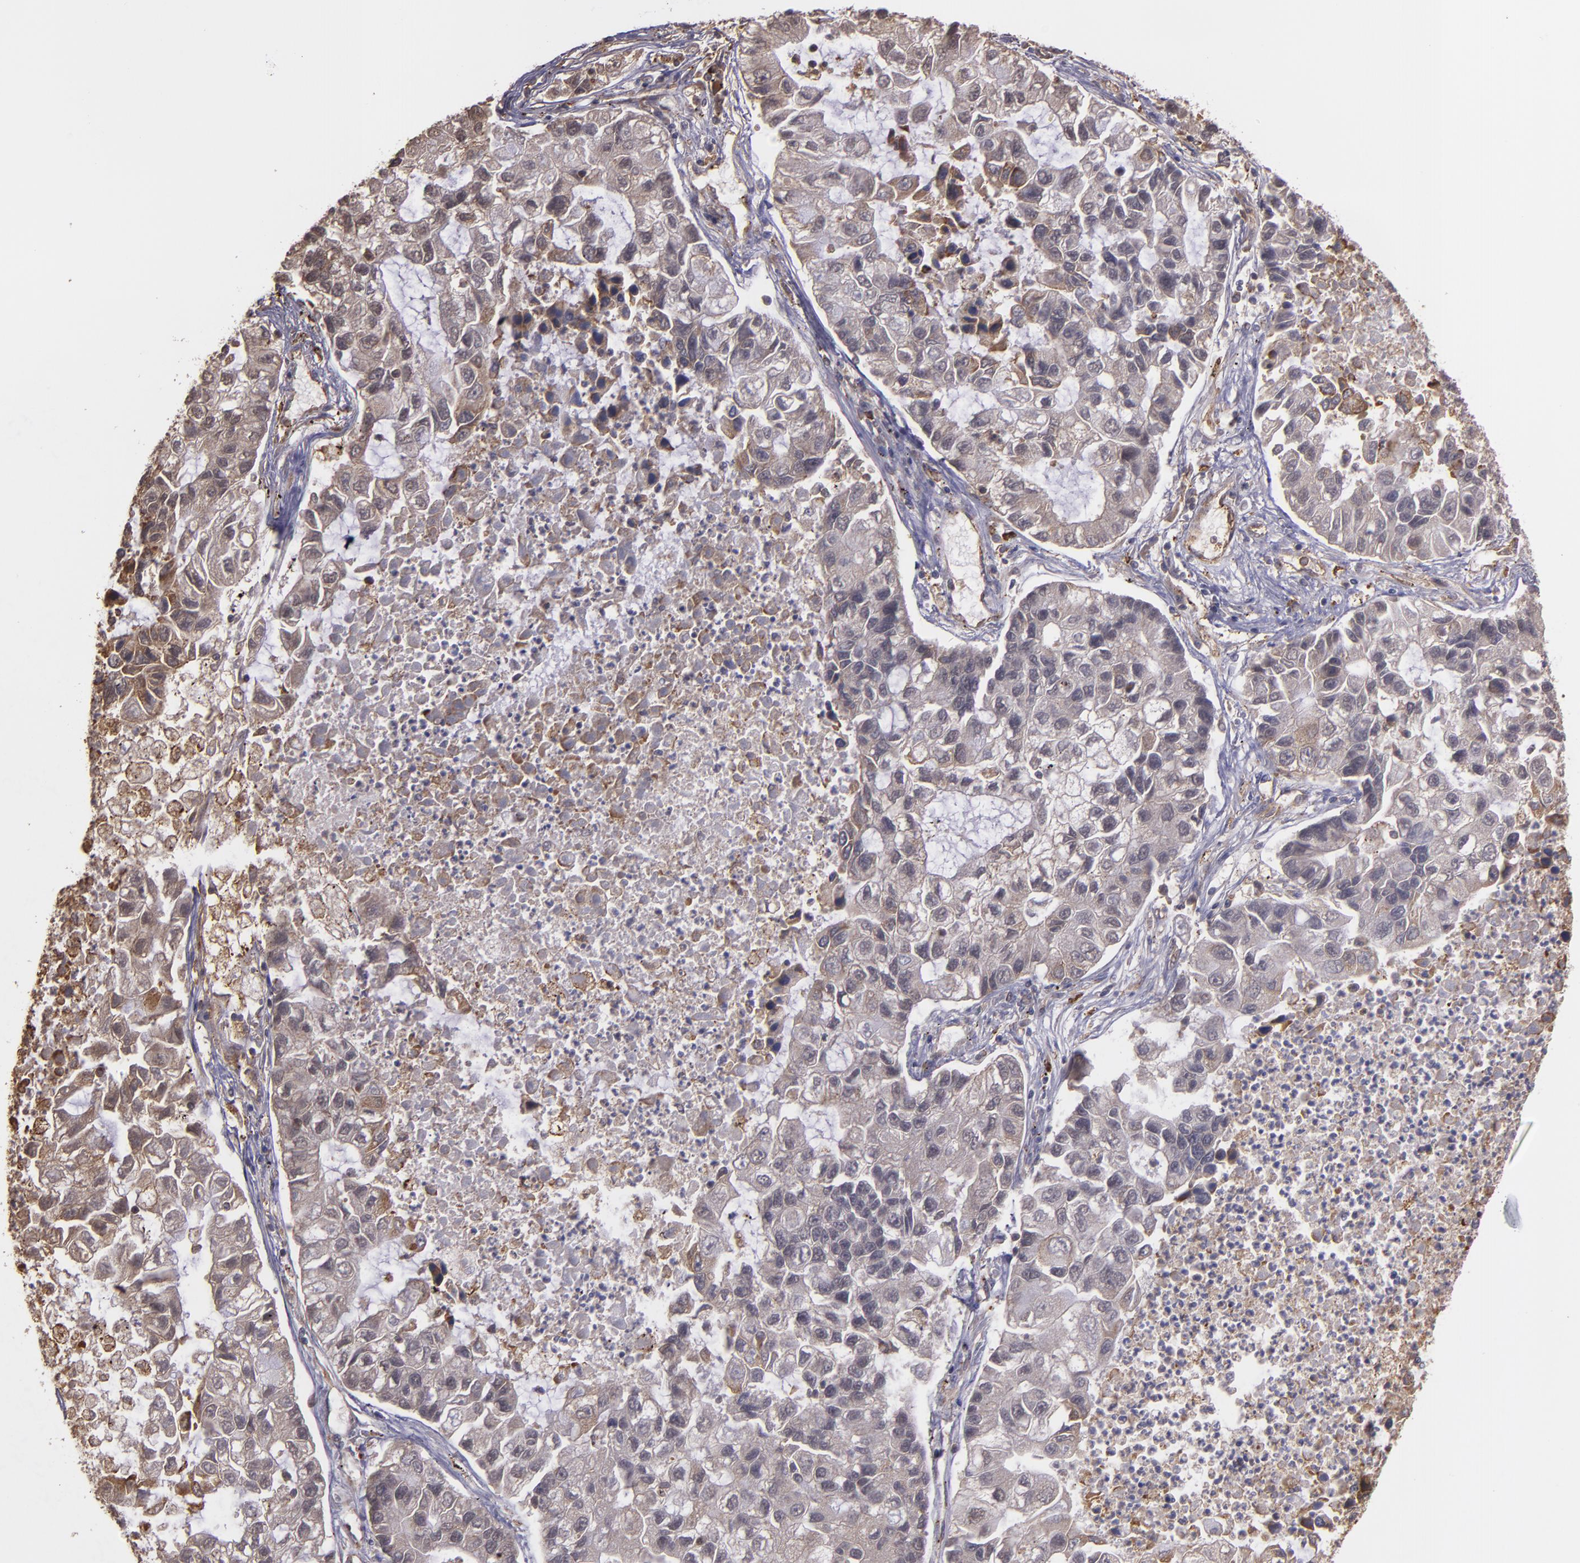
{"staining": {"intensity": "moderate", "quantity": ">75%", "location": "cytoplasmic/membranous"}, "tissue": "lung cancer", "cell_type": "Tumor cells", "image_type": "cancer", "snomed": [{"axis": "morphology", "description": "Adenocarcinoma, NOS"}, {"axis": "topography", "description": "Lung"}], "caption": "Human adenocarcinoma (lung) stained for a protein (brown) shows moderate cytoplasmic/membranous positive expression in about >75% of tumor cells.", "gene": "ECE1", "patient": {"sex": "female", "age": 51}}